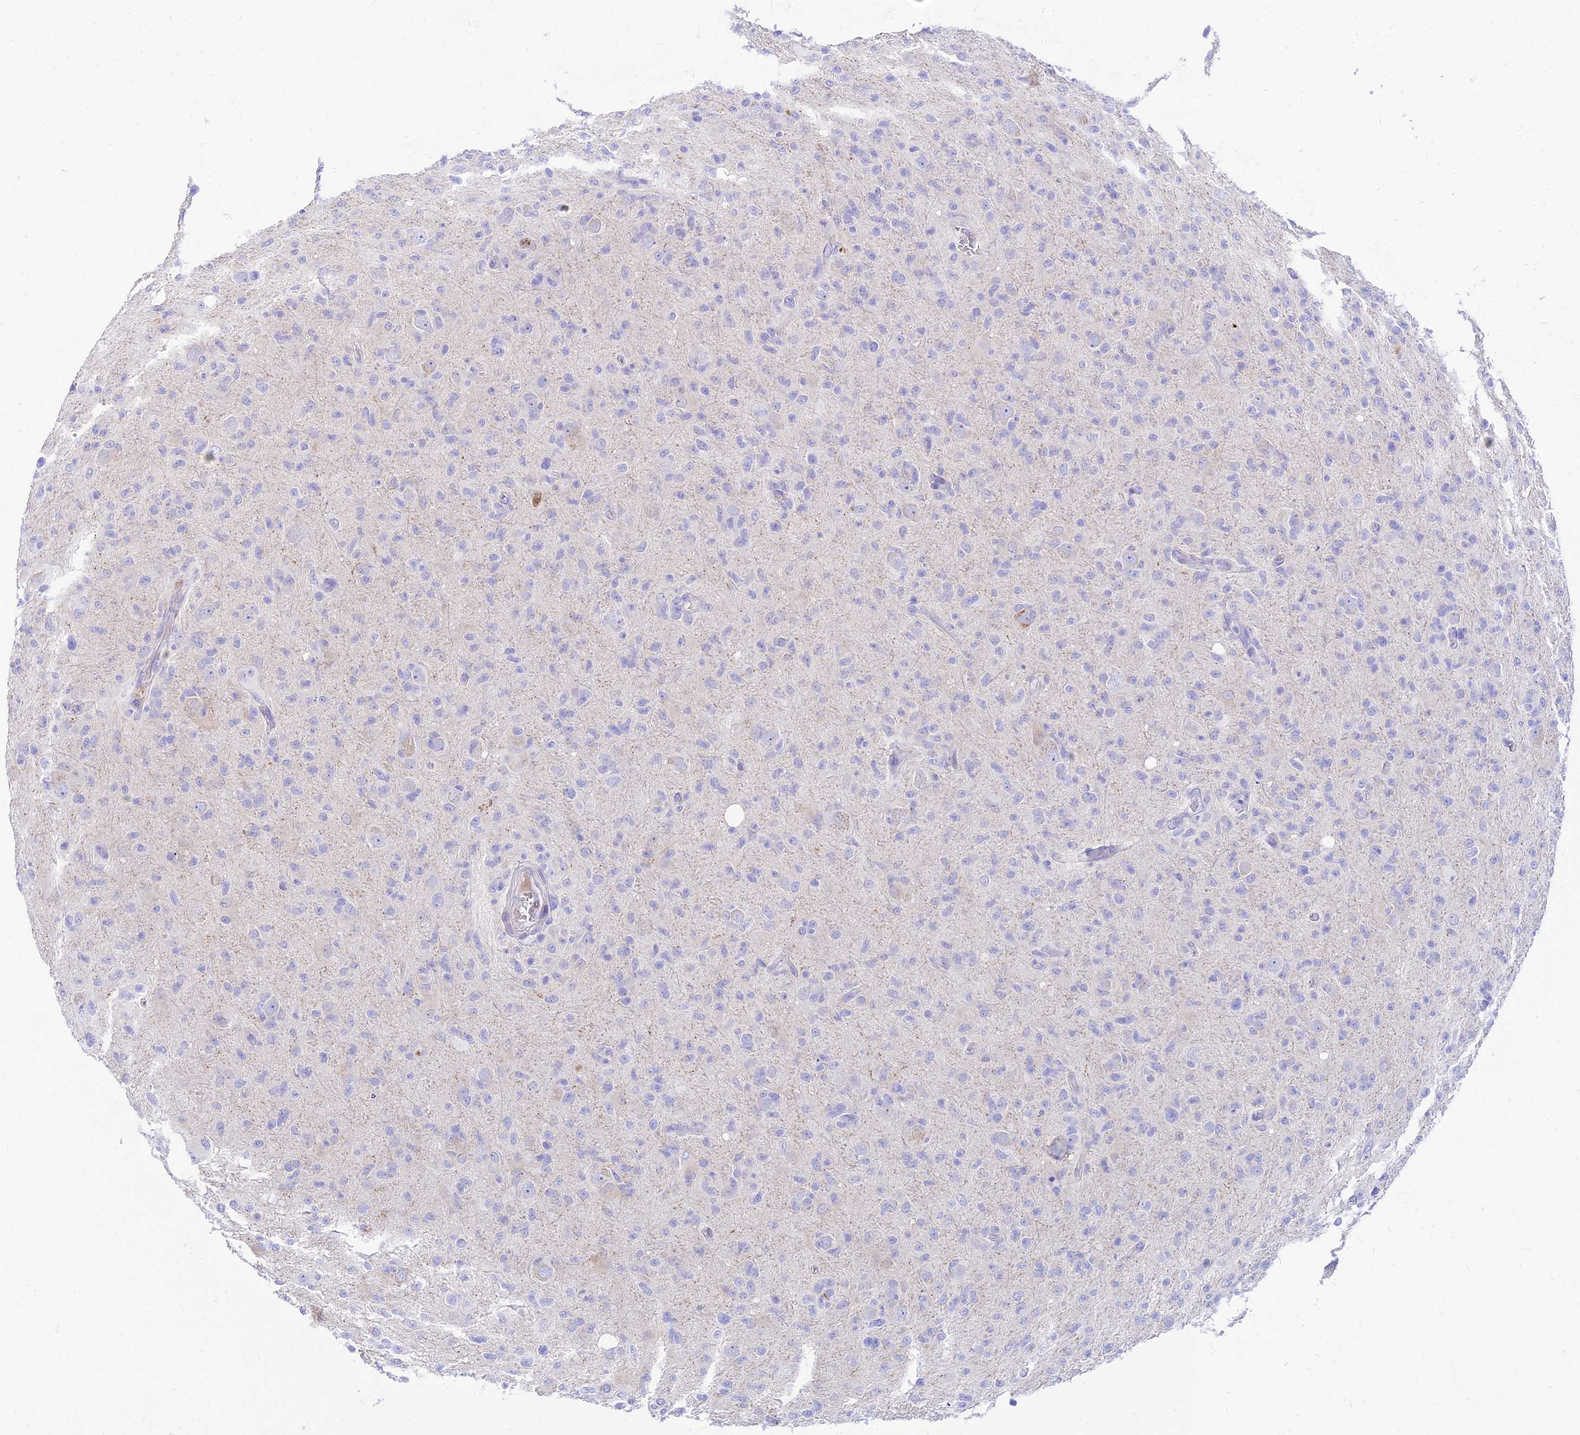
{"staining": {"intensity": "negative", "quantity": "none", "location": "none"}, "tissue": "glioma", "cell_type": "Tumor cells", "image_type": "cancer", "snomed": [{"axis": "morphology", "description": "Glioma, malignant, High grade"}, {"axis": "topography", "description": "Brain"}], "caption": "Photomicrograph shows no protein expression in tumor cells of glioma tissue.", "gene": "TAC3", "patient": {"sex": "female", "age": 57}}